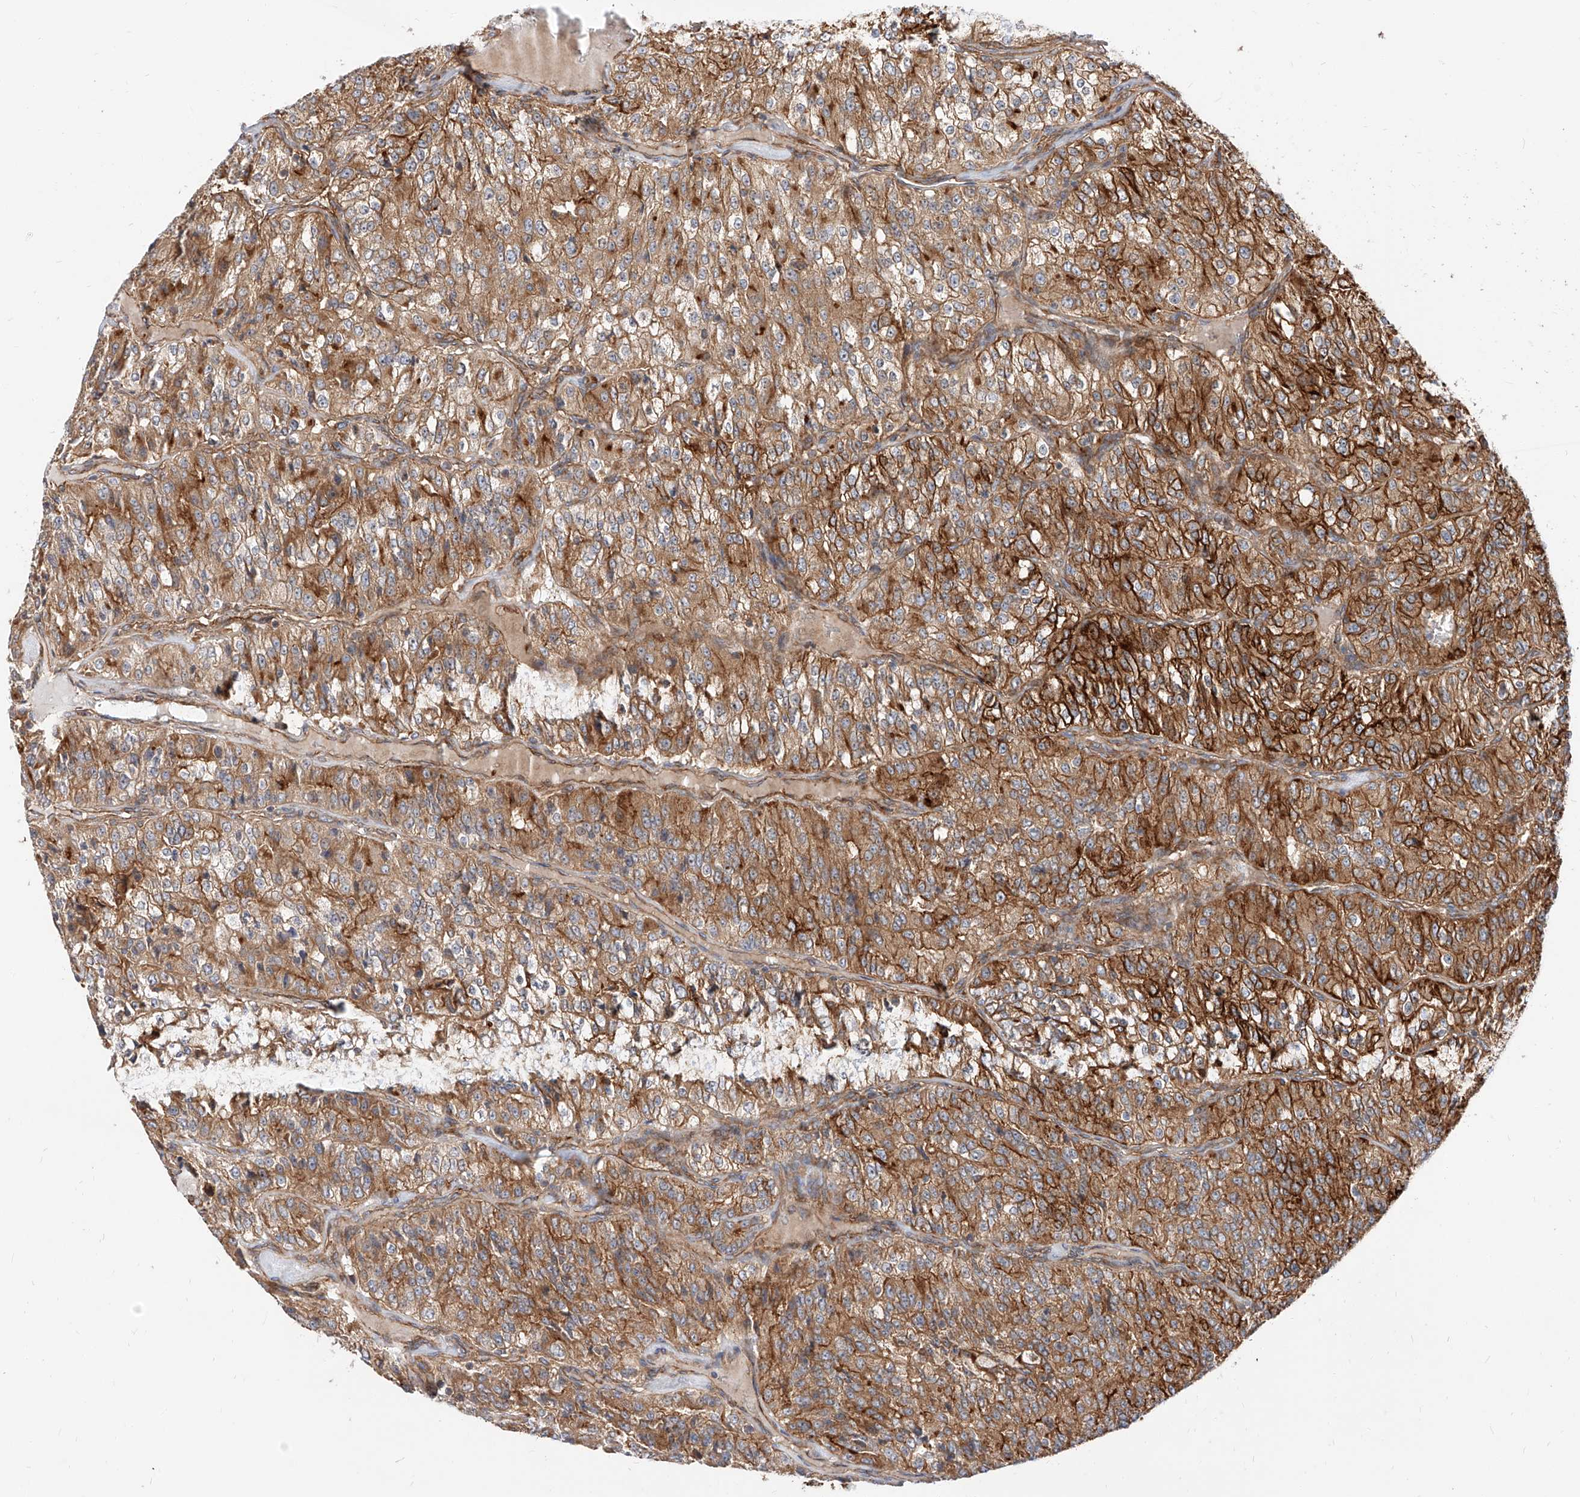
{"staining": {"intensity": "strong", "quantity": ">75%", "location": "cytoplasmic/membranous"}, "tissue": "renal cancer", "cell_type": "Tumor cells", "image_type": "cancer", "snomed": [{"axis": "morphology", "description": "Adenocarcinoma, NOS"}, {"axis": "topography", "description": "Kidney"}], "caption": "A micrograph showing strong cytoplasmic/membranous staining in about >75% of tumor cells in adenocarcinoma (renal), as visualized by brown immunohistochemical staining.", "gene": "ISCA2", "patient": {"sex": "female", "age": 63}}